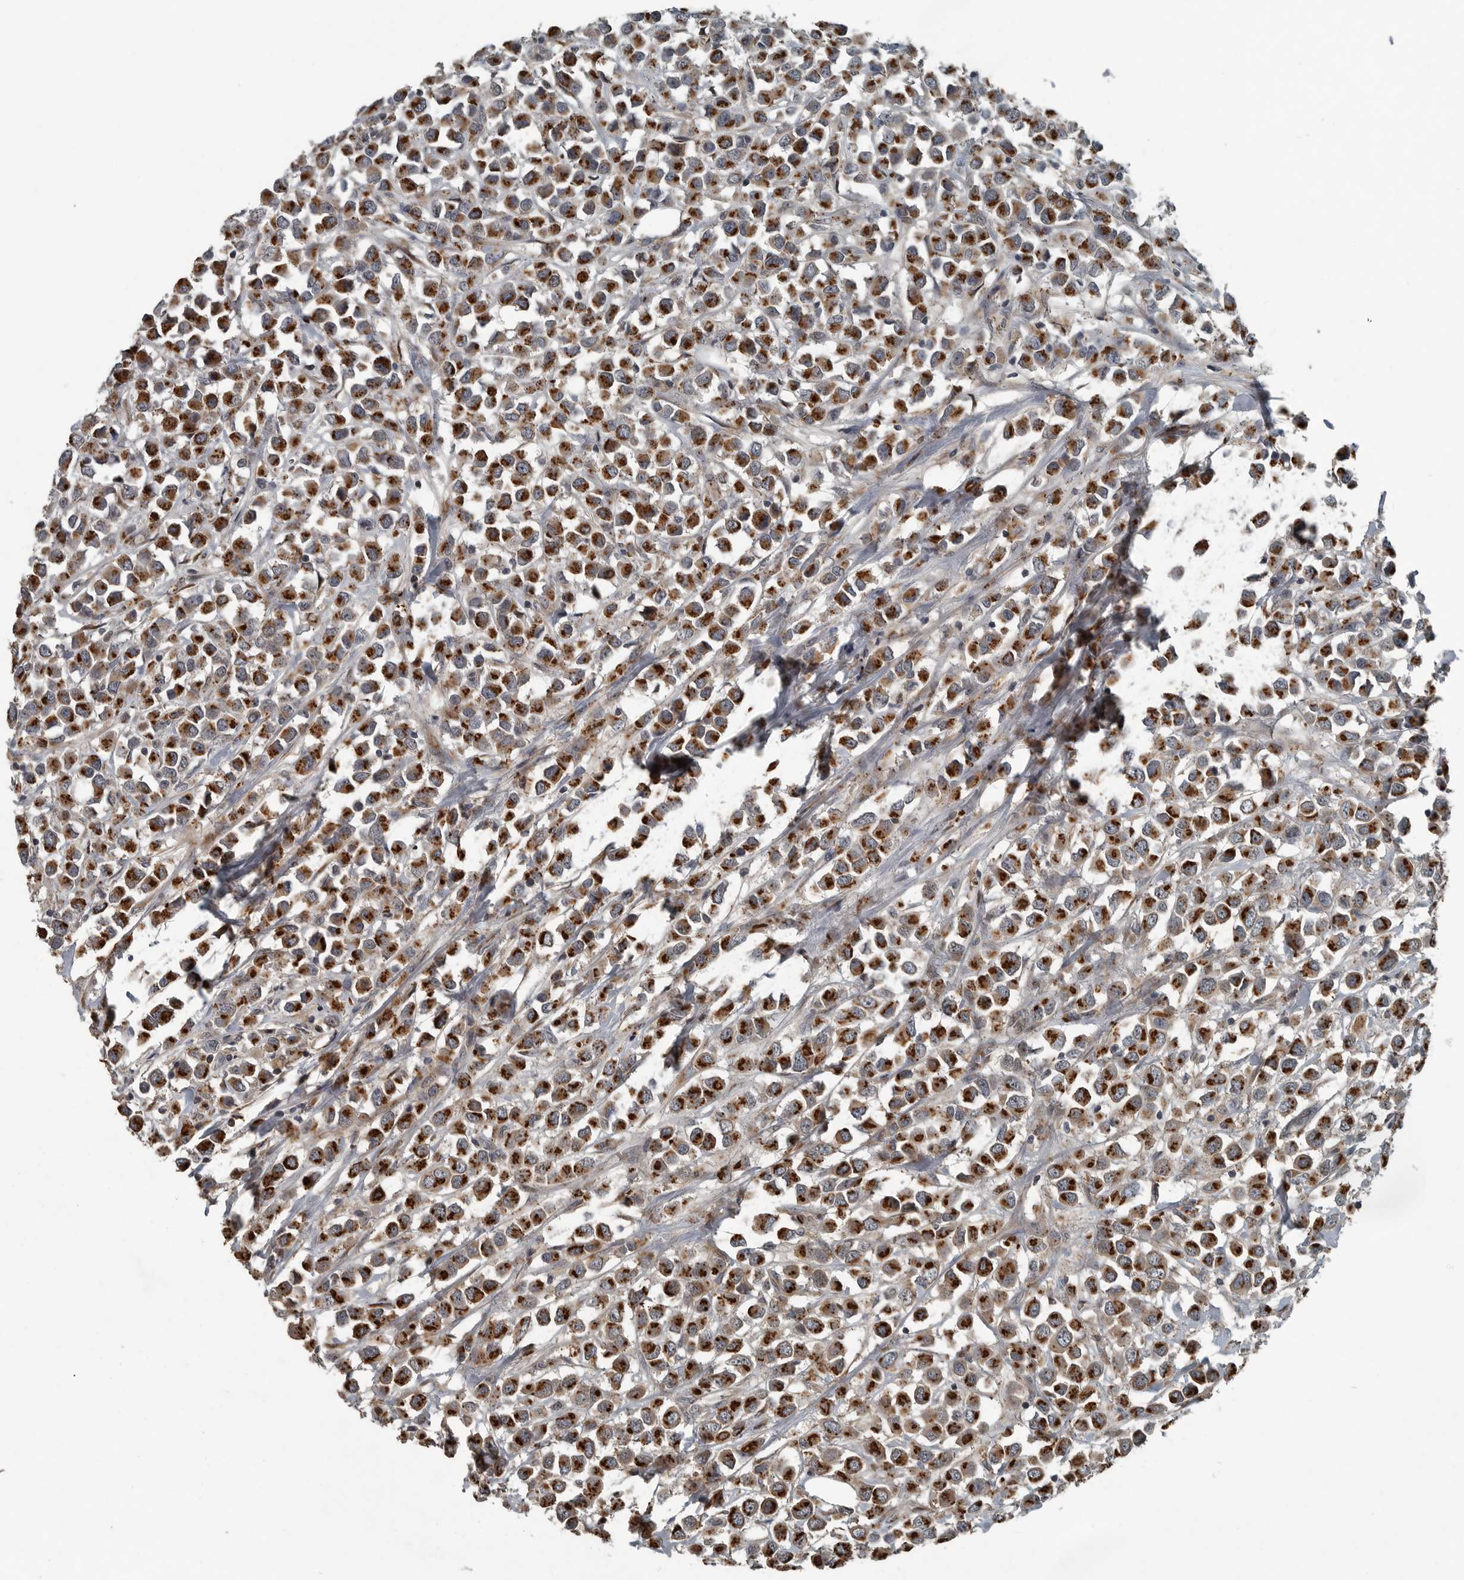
{"staining": {"intensity": "strong", "quantity": ">75%", "location": "cytoplasmic/membranous"}, "tissue": "breast cancer", "cell_type": "Tumor cells", "image_type": "cancer", "snomed": [{"axis": "morphology", "description": "Duct carcinoma"}, {"axis": "topography", "description": "Breast"}], "caption": "An immunohistochemistry micrograph of tumor tissue is shown. Protein staining in brown shows strong cytoplasmic/membranous positivity in breast cancer within tumor cells.", "gene": "ZNF345", "patient": {"sex": "female", "age": 61}}